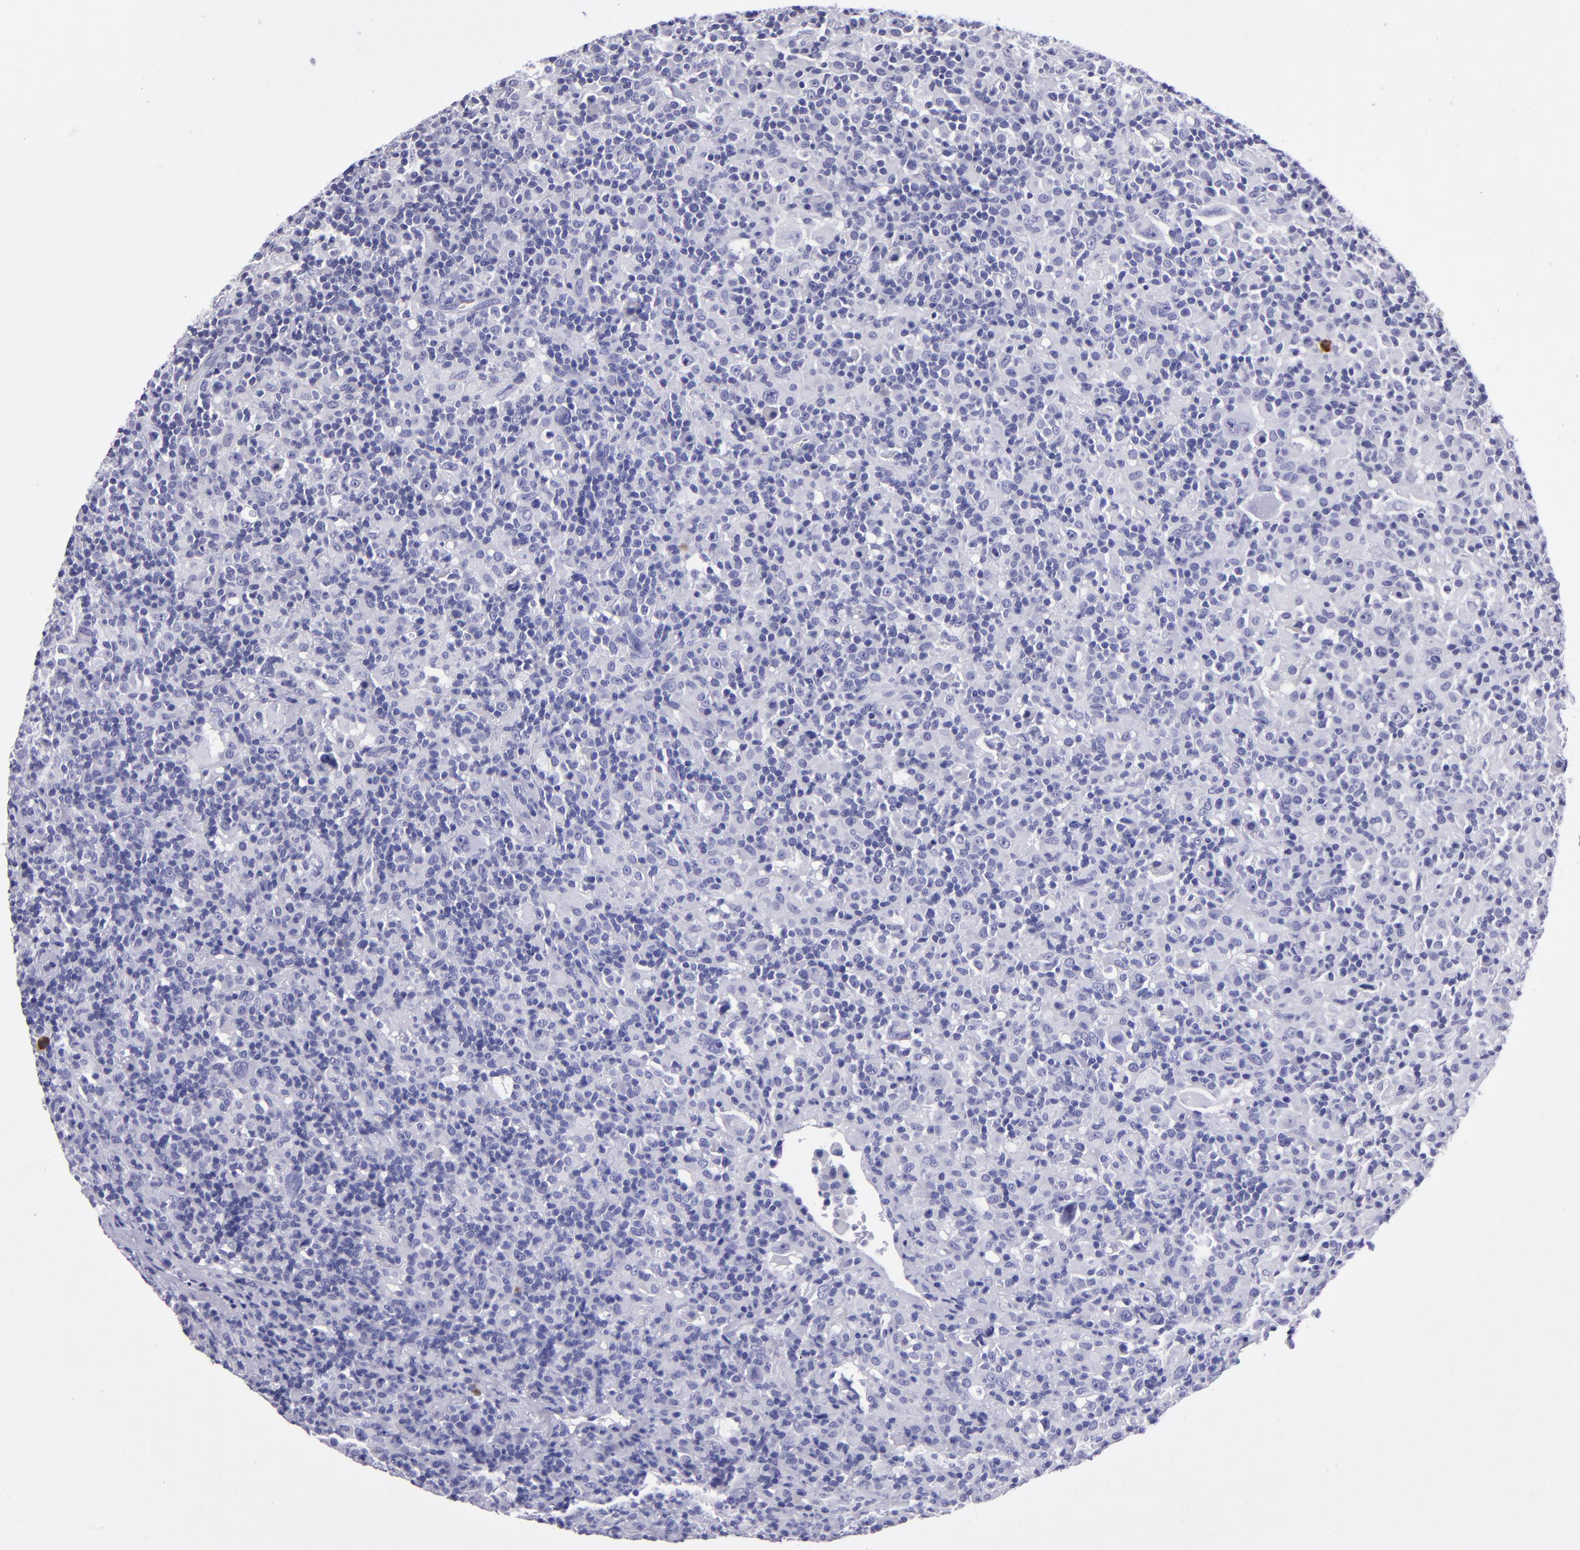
{"staining": {"intensity": "negative", "quantity": "none", "location": "none"}, "tissue": "lymphoma", "cell_type": "Tumor cells", "image_type": "cancer", "snomed": [{"axis": "morphology", "description": "Hodgkin's disease, NOS"}, {"axis": "topography", "description": "Lymph node"}], "caption": "IHC of human lymphoma demonstrates no positivity in tumor cells. (DAB IHC visualized using brightfield microscopy, high magnification).", "gene": "TYRP1", "patient": {"sex": "male", "age": 46}}